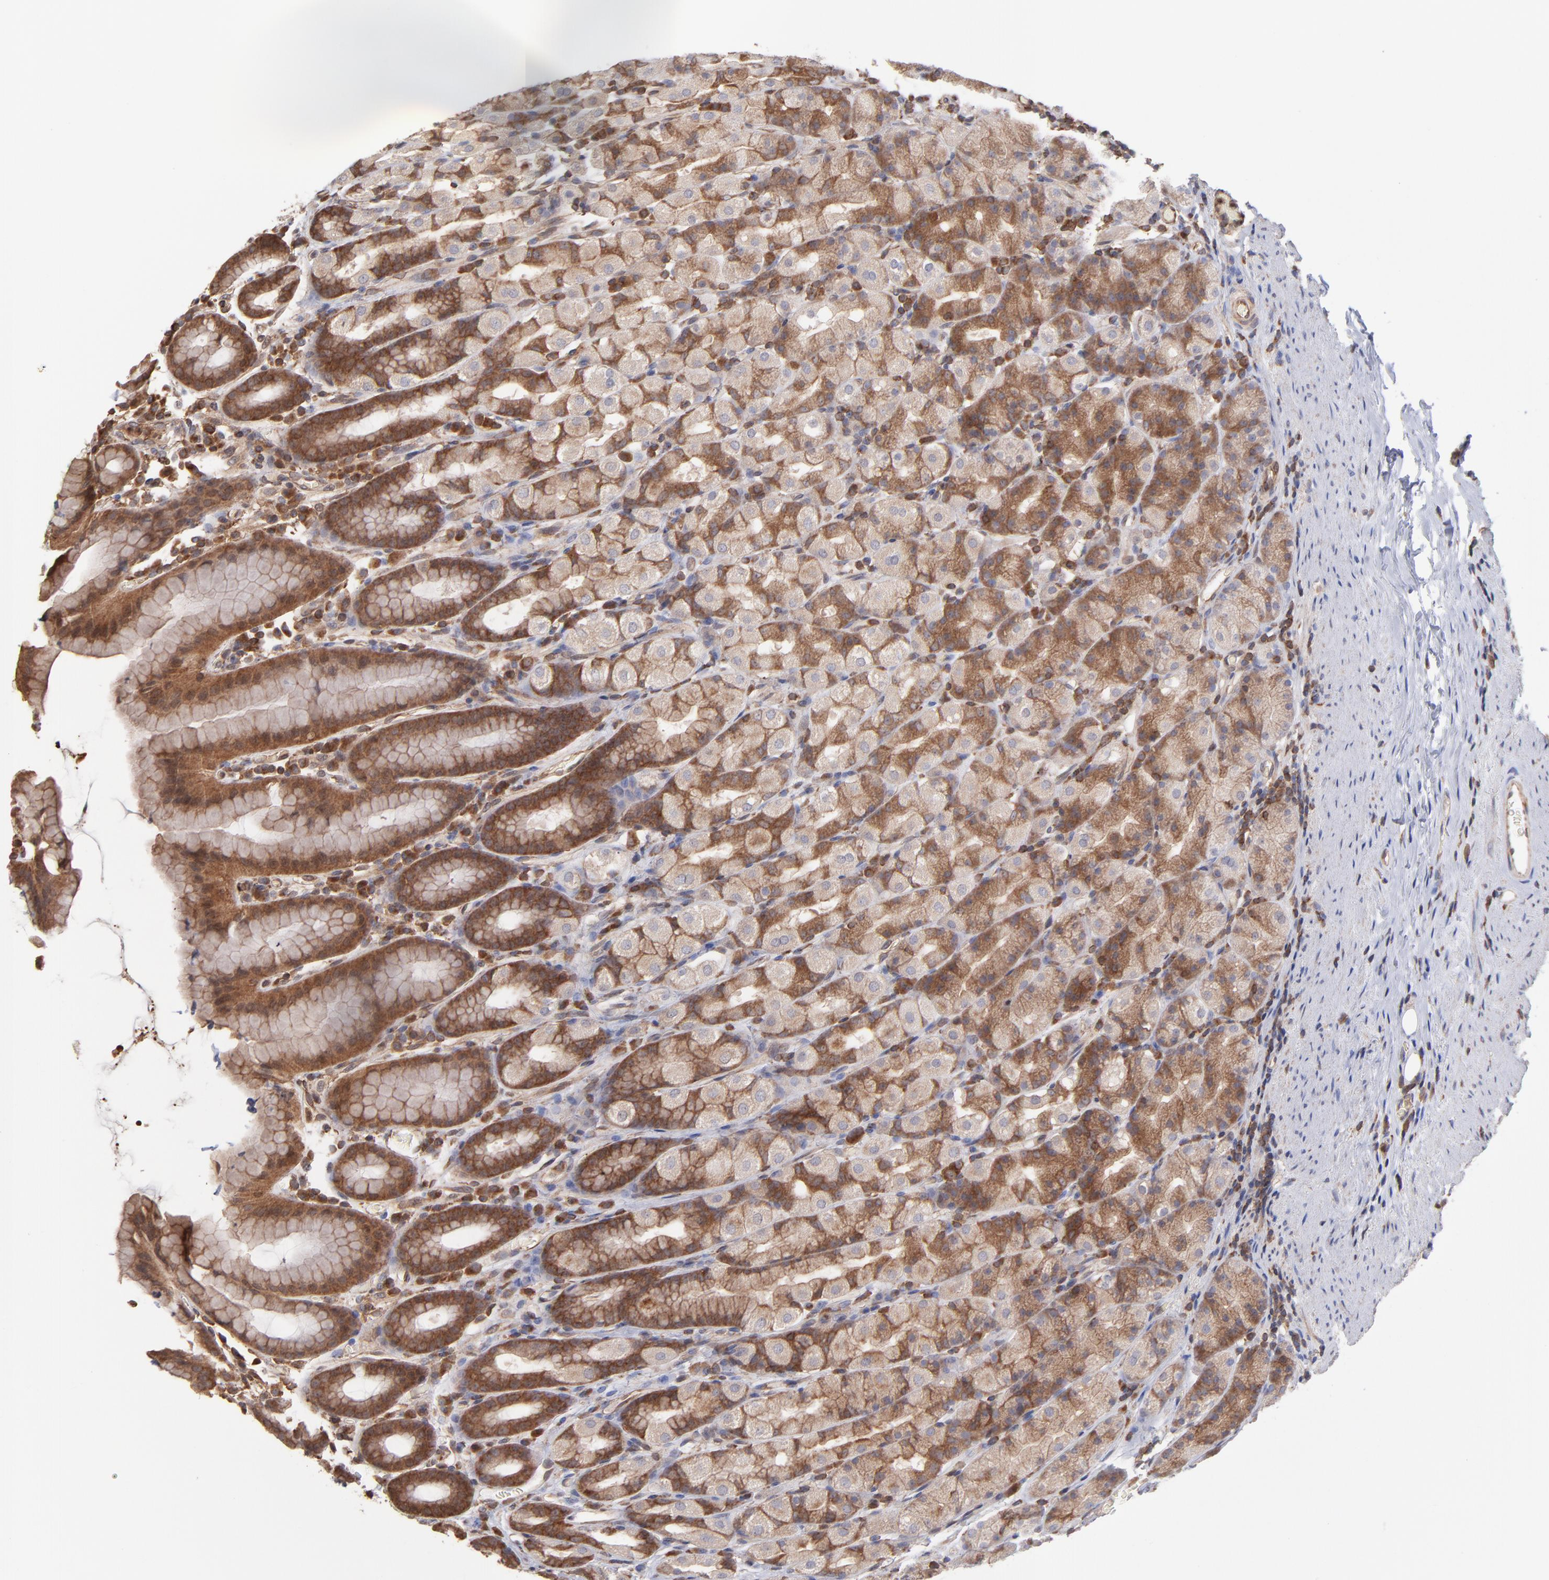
{"staining": {"intensity": "moderate", "quantity": ">75%", "location": "cytoplasmic/membranous"}, "tissue": "stomach", "cell_type": "Glandular cells", "image_type": "normal", "snomed": [{"axis": "morphology", "description": "Normal tissue, NOS"}, {"axis": "topography", "description": "Stomach, upper"}], "caption": "Immunohistochemical staining of benign human stomach exhibits medium levels of moderate cytoplasmic/membranous positivity in about >75% of glandular cells. (DAB (3,3'-diaminobenzidine) IHC with brightfield microscopy, high magnification).", "gene": "MAPRE1", "patient": {"sex": "male", "age": 68}}